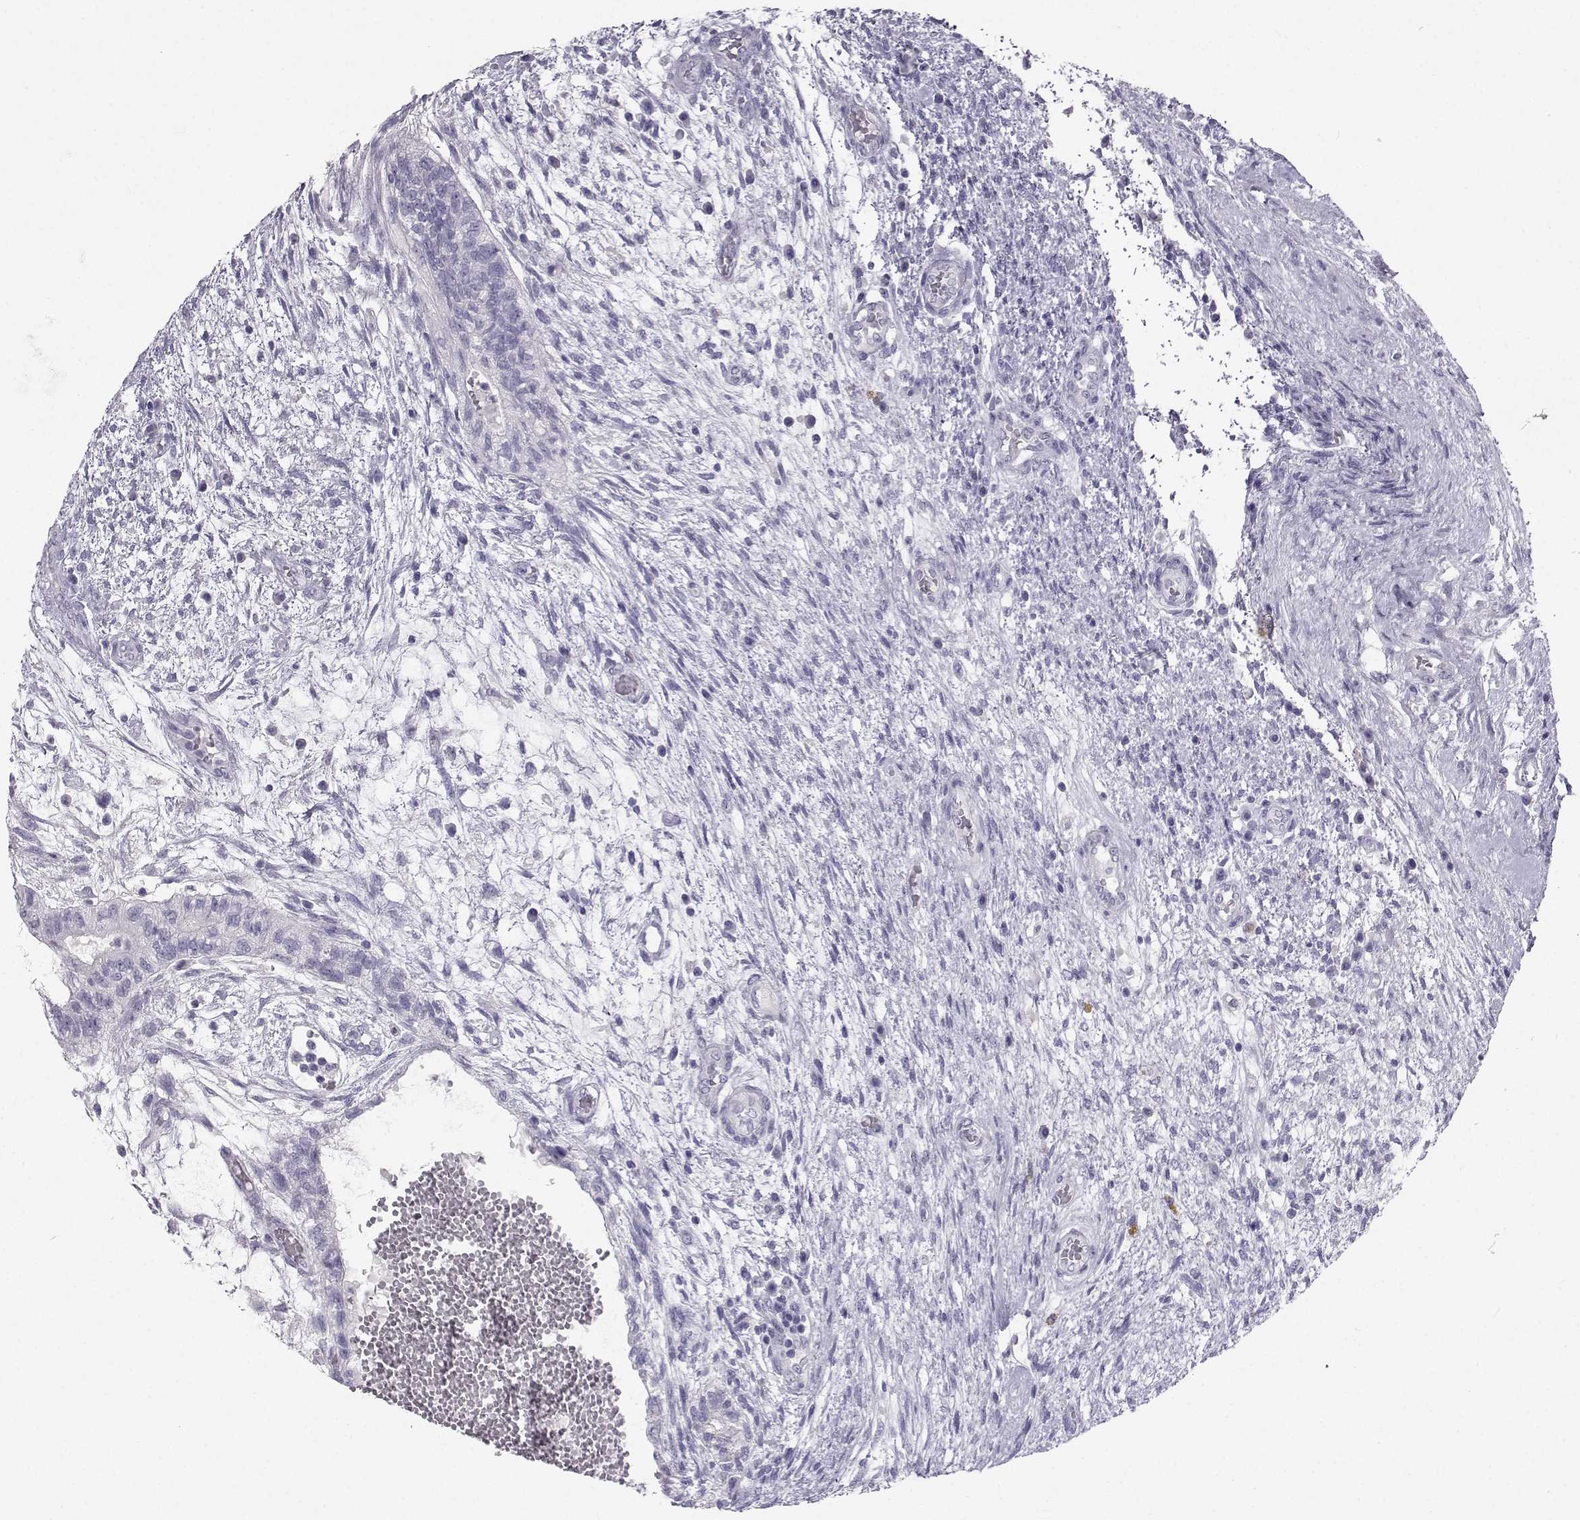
{"staining": {"intensity": "negative", "quantity": "none", "location": "none"}, "tissue": "testis cancer", "cell_type": "Tumor cells", "image_type": "cancer", "snomed": [{"axis": "morphology", "description": "Normal tissue, NOS"}, {"axis": "morphology", "description": "Carcinoma, Embryonal, NOS"}, {"axis": "topography", "description": "Testis"}, {"axis": "topography", "description": "Epididymis"}], "caption": "This is an immunohistochemistry (IHC) histopathology image of testis cancer. There is no expression in tumor cells.", "gene": "PCSK1N", "patient": {"sex": "male", "age": 32}}